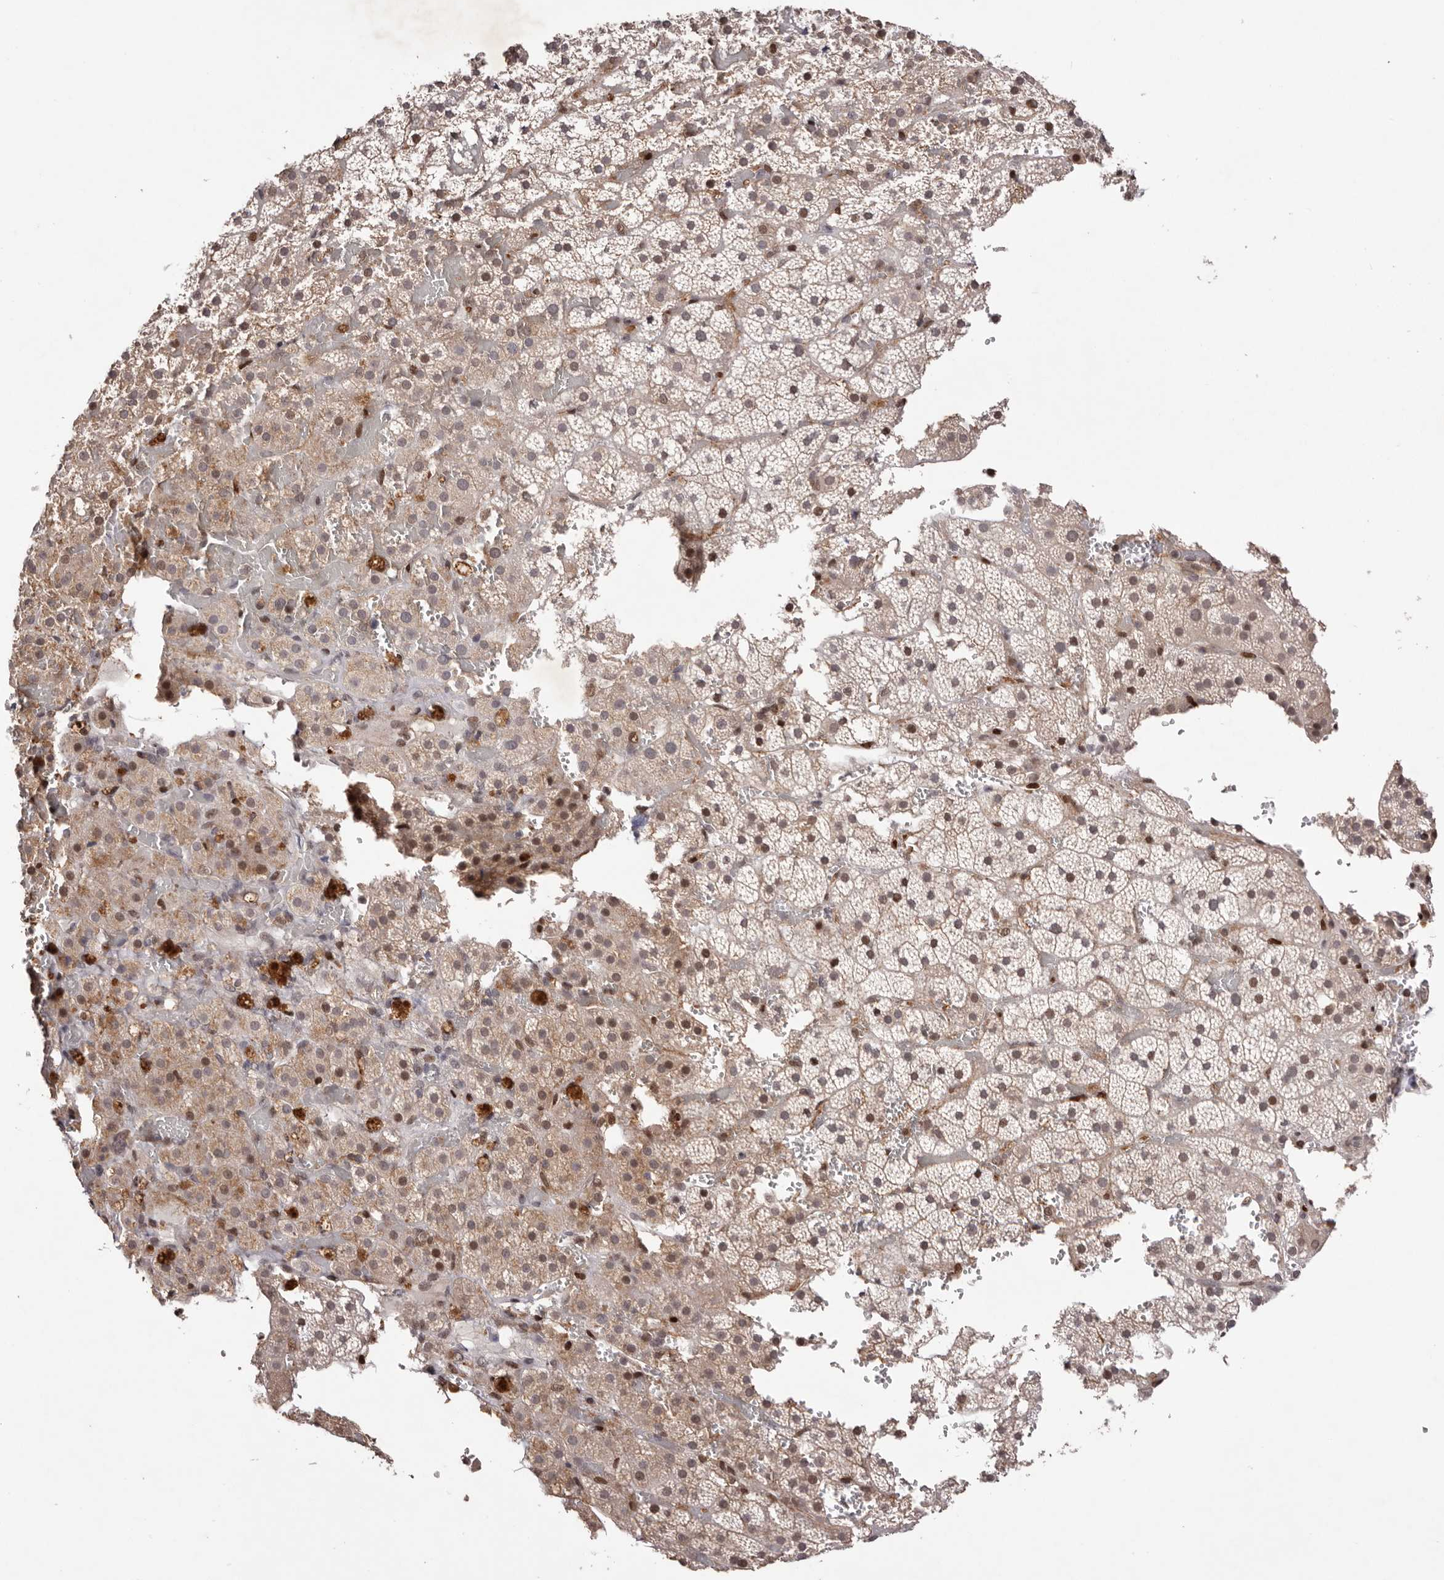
{"staining": {"intensity": "moderate", "quantity": "25%-75%", "location": "cytoplasmic/membranous,nuclear"}, "tissue": "adrenal gland", "cell_type": "Glandular cells", "image_type": "normal", "snomed": [{"axis": "morphology", "description": "Normal tissue, NOS"}, {"axis": "topography", "description": "Adrenal gland"}], "caption": "Moderate cytoplasmic/membranous,nuclear positivity for a protein is present in about 25%-75% of glandular cells of normal adrenal gland using immunohistochemistry (IHC).", "gene": "FBXO5", "patient": {"sex": "female", "age": 59}}